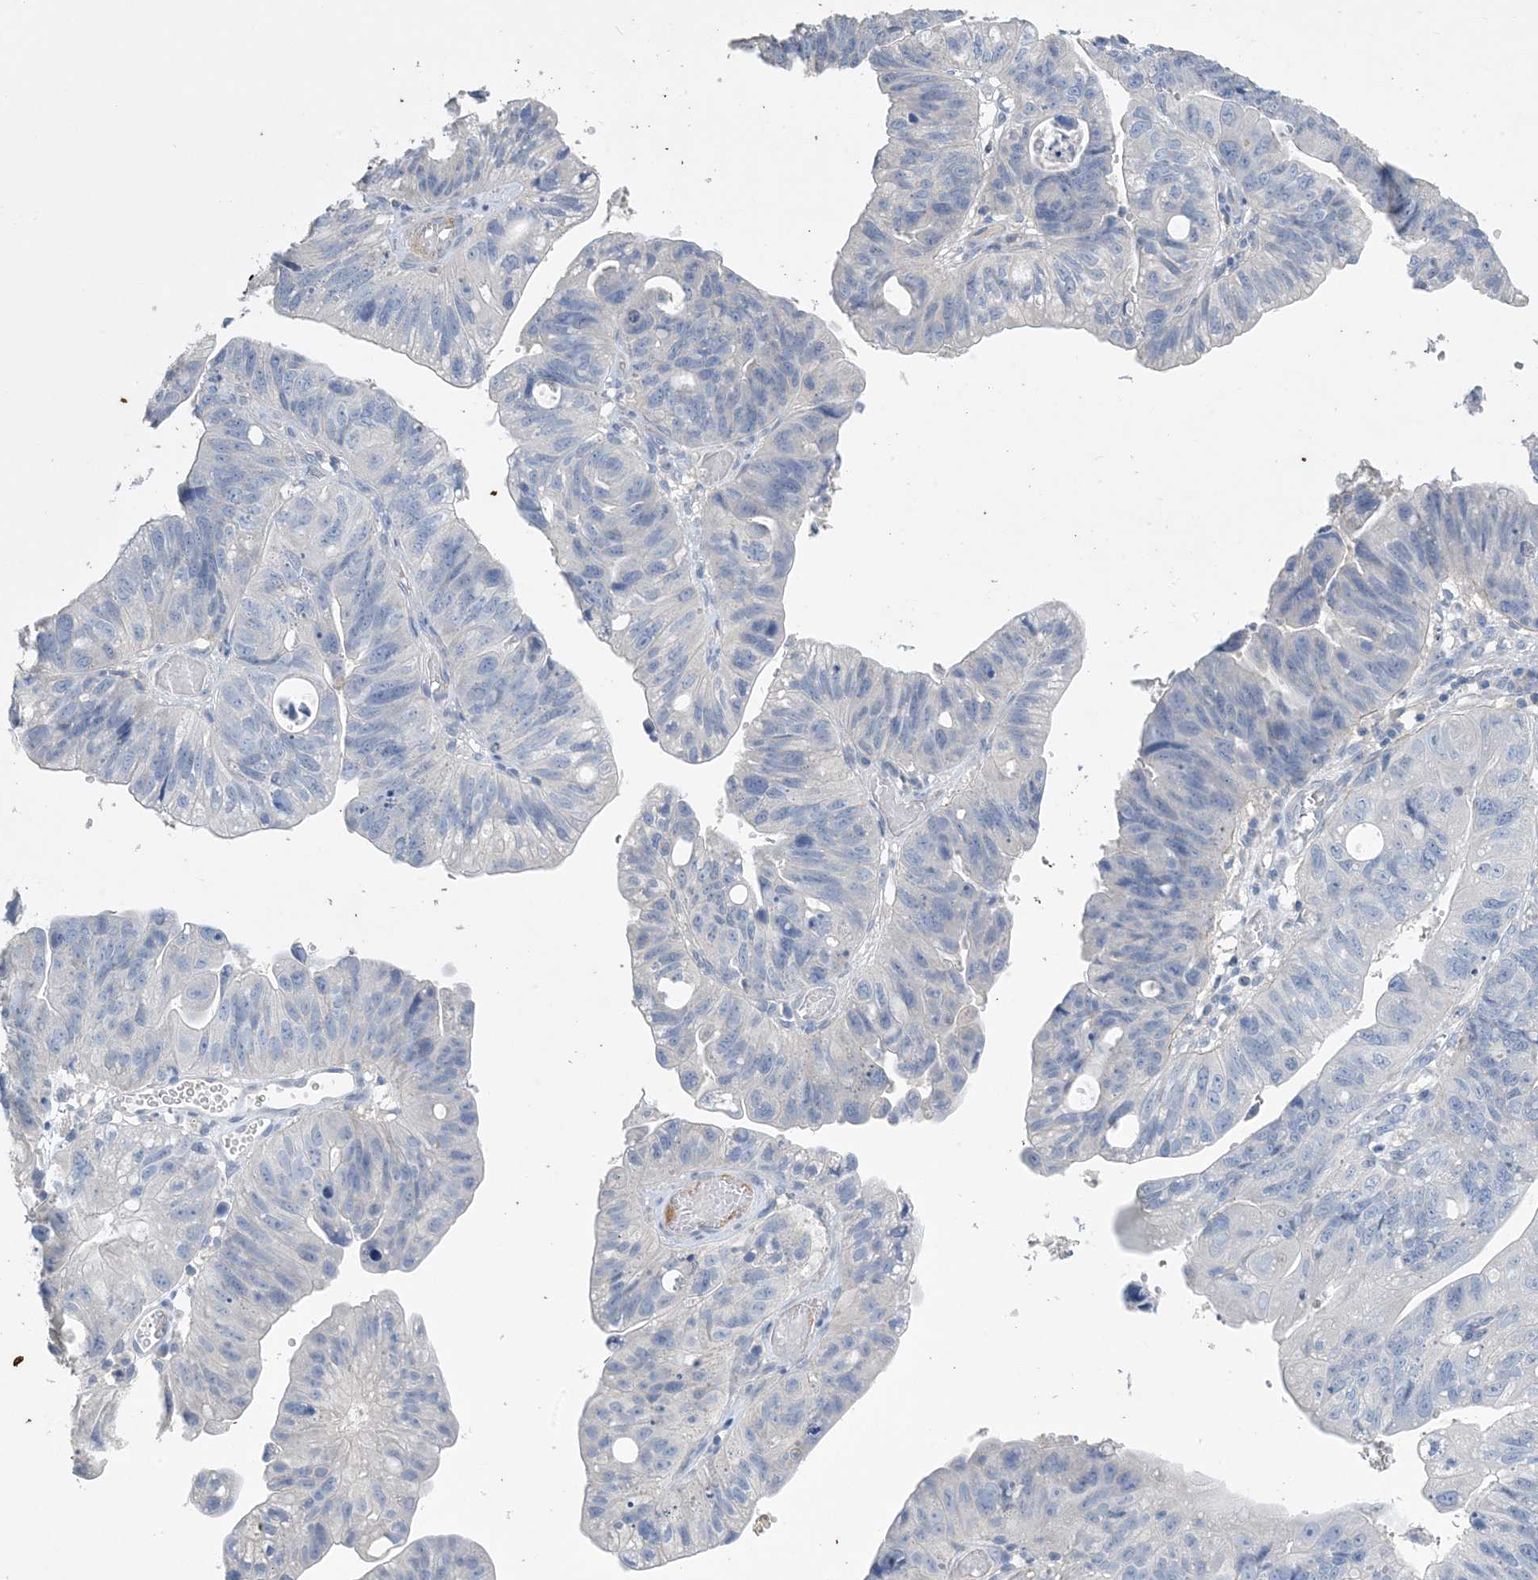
{"staining": {"intensity": "negative", "quantity": "none", "location": "none"}, "tissue": "stomach cancer", "cell_type": "Tumor cells", "image_type": "cancer", "snomed": [{"axis": "morphology", "description": "Adenocarcinoma, NOS"}, {"axis": "topography", "description": "Stomach"}], "caption": "Immunohistochemistry (IHC) histopathology image of neoplastic tissue: human stomach cancer (adenocarcinoma) stained with DAB (3,3'-diaminobenzidine) displays no significant protein expression in tumor cells. (Stains: DAB (3,3'-diaminobenzidine) immunohistochemistry (IHC) with hematoxylin counter stain, Microscopy: brightfield microscopy at high magnification).", "gene": "KPRP", "patient": {"sex": "male", "age": 59}}